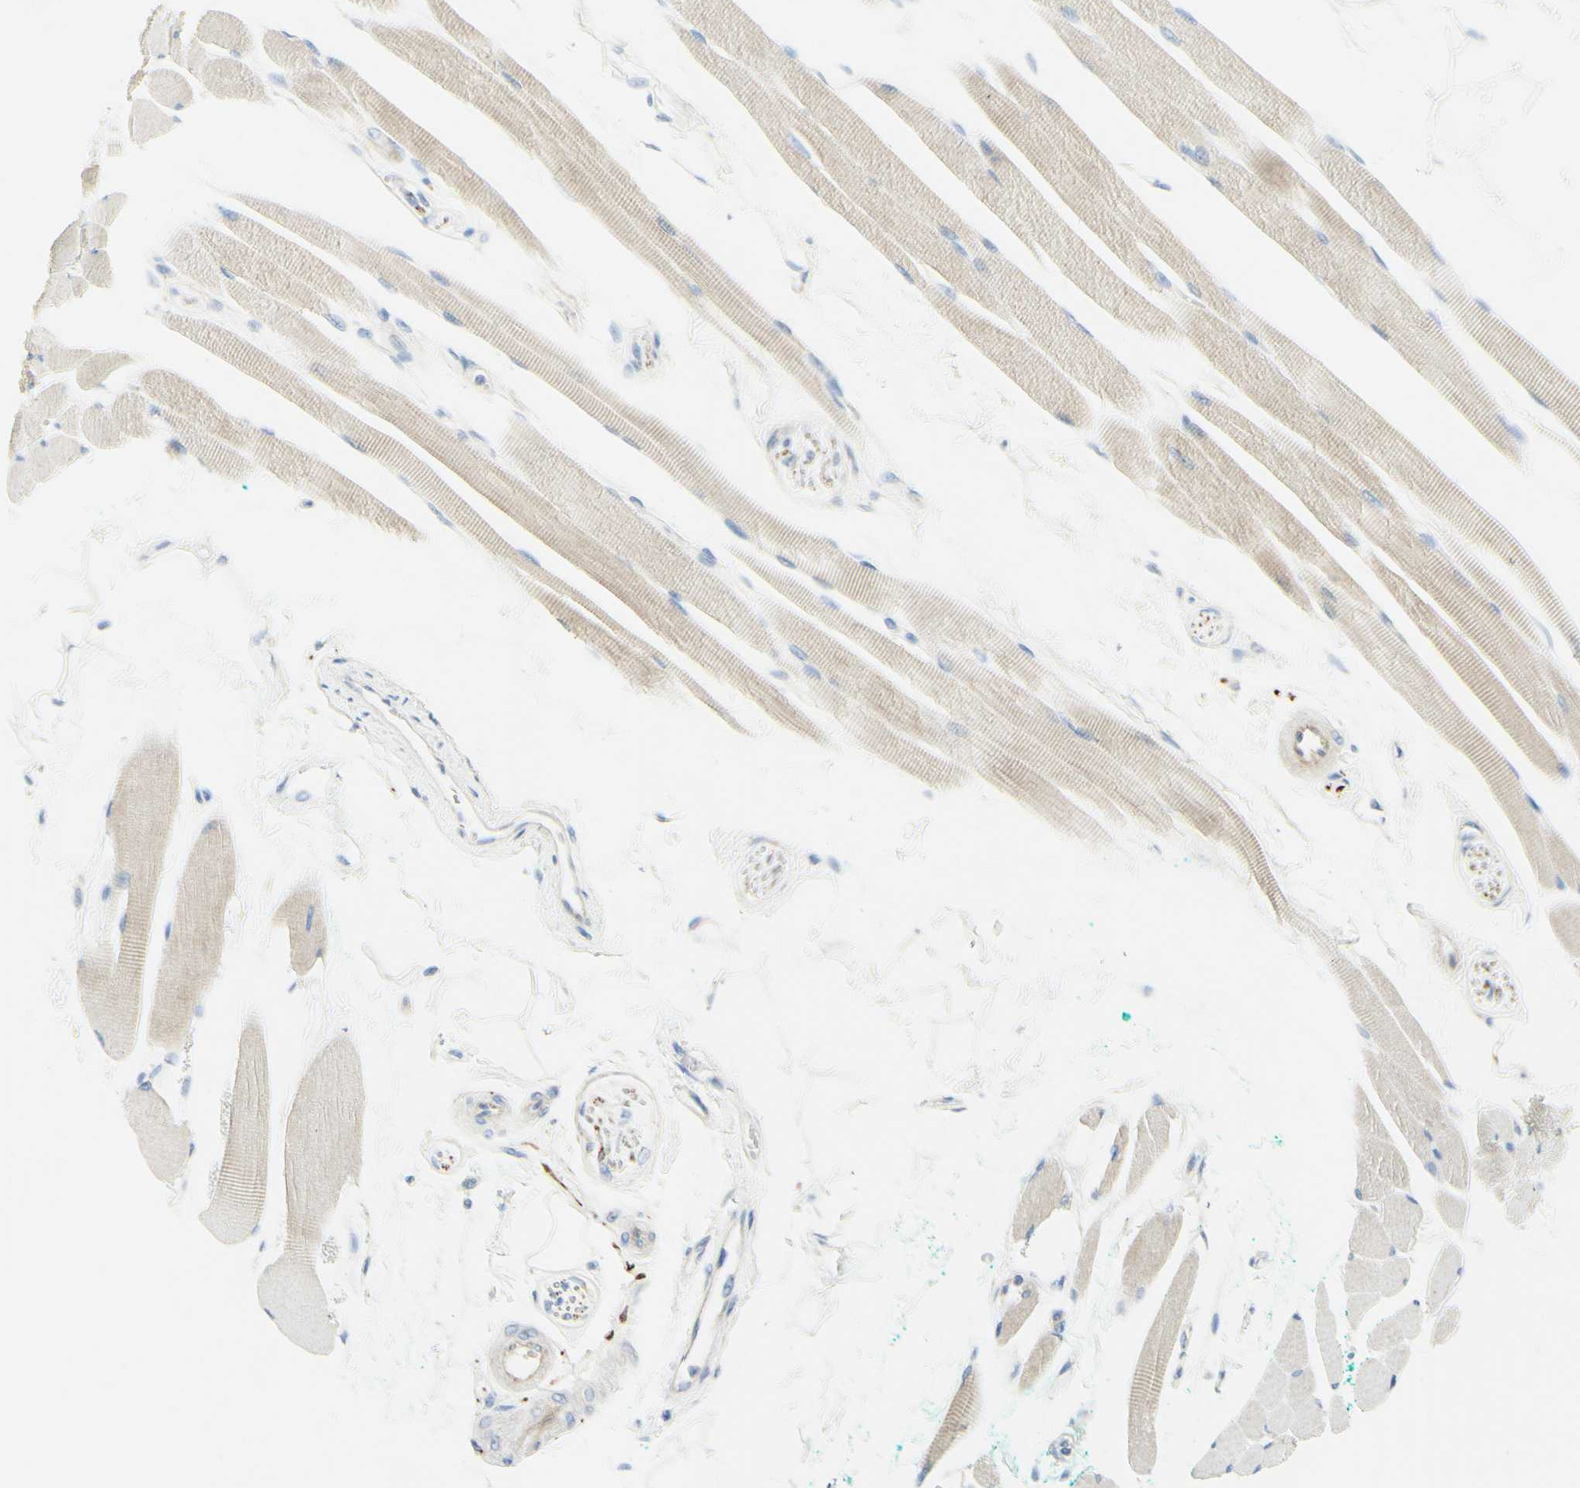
{"staining": {"intensity": "weak", "quantity": ">75%", "location": "cytoplasmic/membranous"}, "tissue": "skeletal muscle", "cell_type": "Myocytes", "image_type": "normal", "snomed": [{"axis": "morphology", "description": "Normal tissue, NOS"}, {"axis": "topography", "description": "Skeletal muscle"}, {"axis": "topography", "description": "Oral tissue"}, {"axis": "topography", "description": "Peripheral nerve tissue"}], "caption": "Weak cytoplasmic/membranous expression is seen in approximately >75% of myocytes in unremarkable skeletal muscle.", "gene": "ALCAM", "patient": {"sex": "female", "age": 84}}